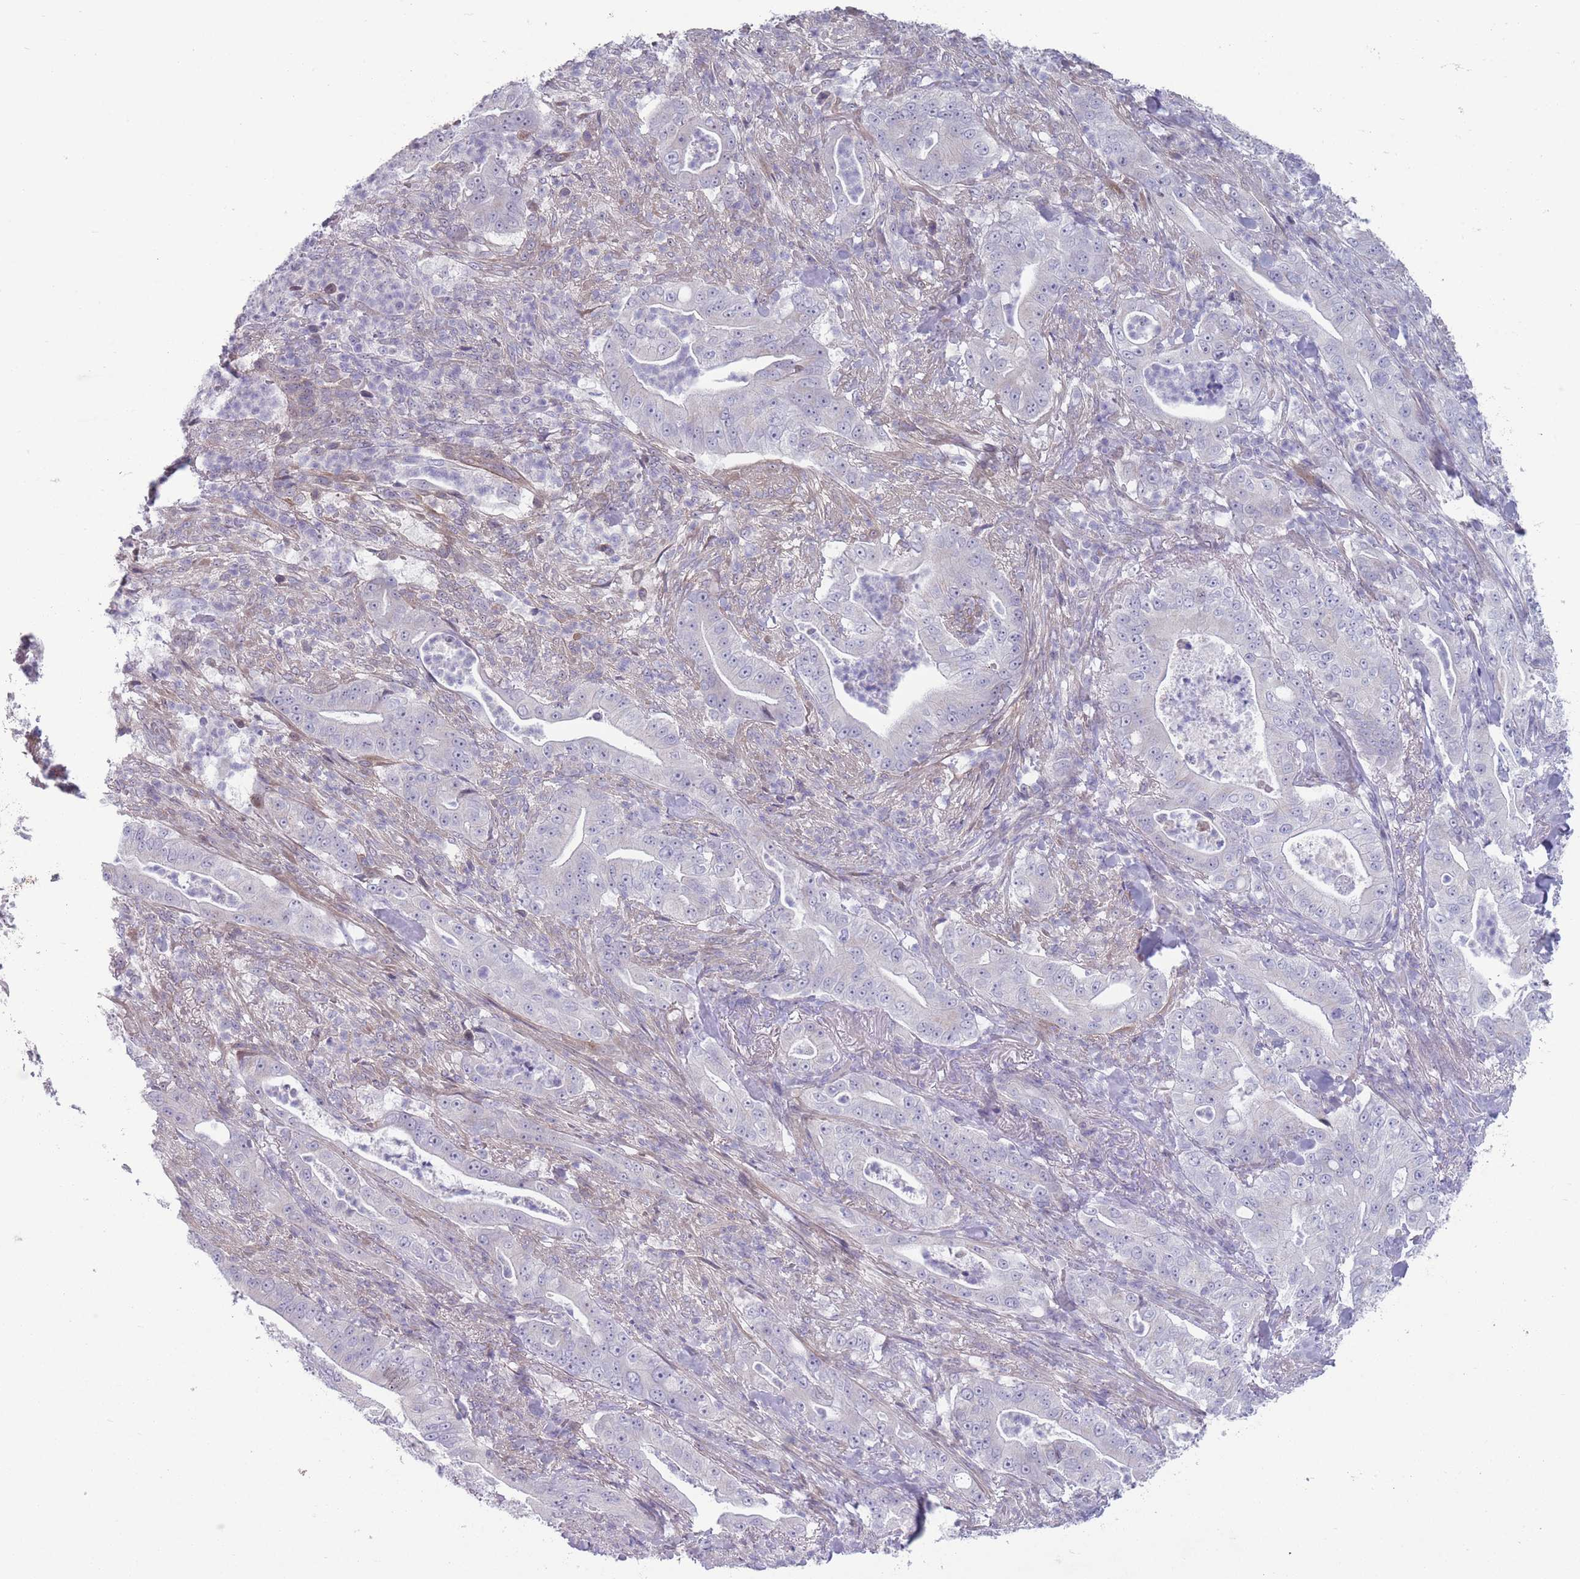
{"staining": {"intensity": "negative", "quantity": "none", "location": "none"}, "tissue": "pancreatic cancer", "cell_type": "Tumor cells", "image_type": "cancer", "snomed": [{"axis": "morphology", "description": "Adenocarcinoma, NOS"}, {"axis": "topography", "description": "Pancreas"}], "caption": "Immunohistochemical staining of human pancreatic adenocarcinoma demonstrates no significant staining in tumor cells.", "gene": "PAIP2B", "patient": {"sex": "male", "age": 71}}